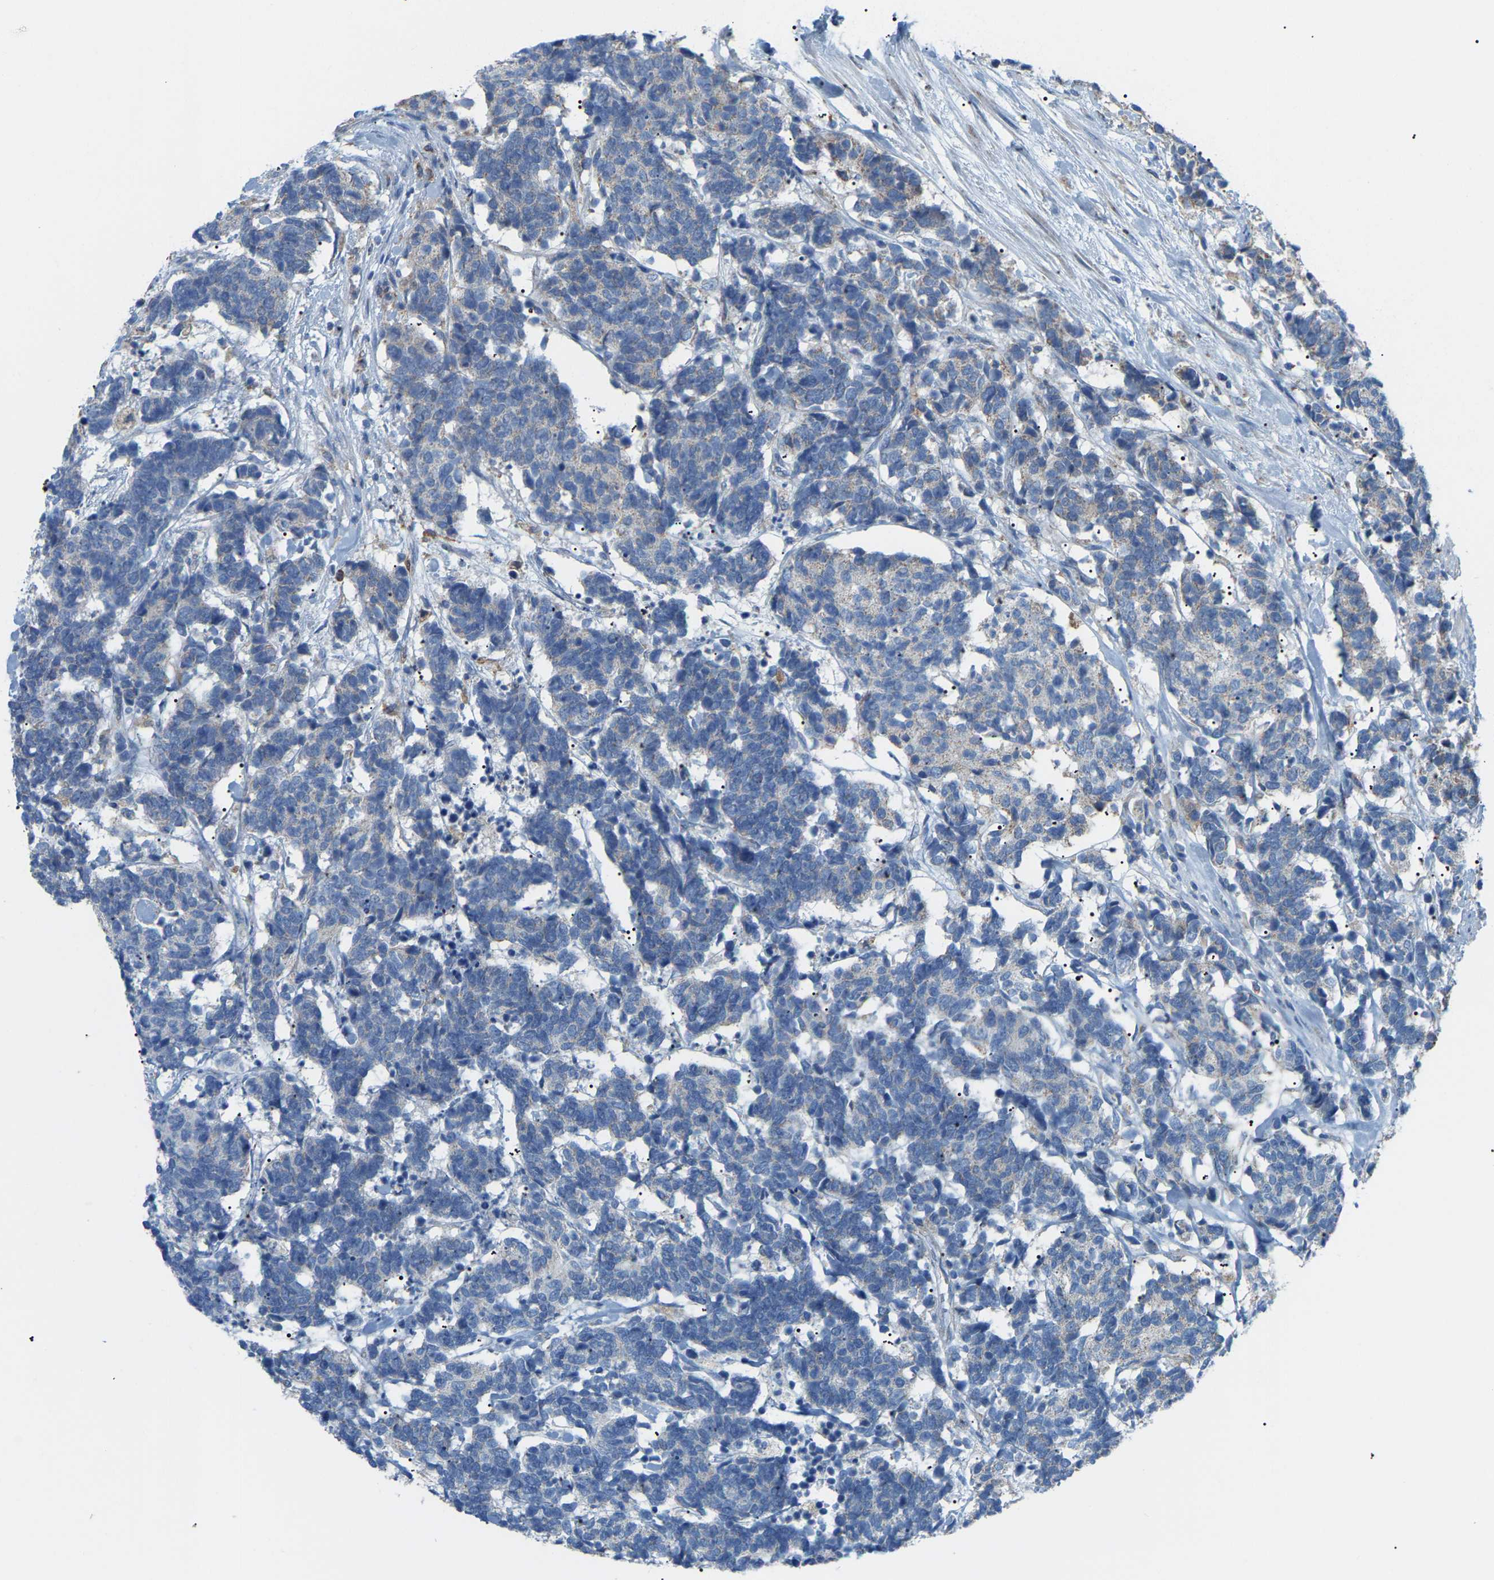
{"staining": {"intensity": "negative", "quantity": "none", "location": "none"}, "tissue": "carcinoid", "cell_type": "Tumor cells", "image_type": "cancer", "snomed": [{"axis": "morphology", "description": "Carcinoma, NOS"}, {"axis": "morphology", "description": "Carcinoid, malignant, NOS"}, {"axis": "topography", "description": "Urinary bladder"}], "caption": "Tumor cells are negative for protein expression in human carcinoid.", "gene": "CROT", "patient": {"sex": "male", "age": 57}}